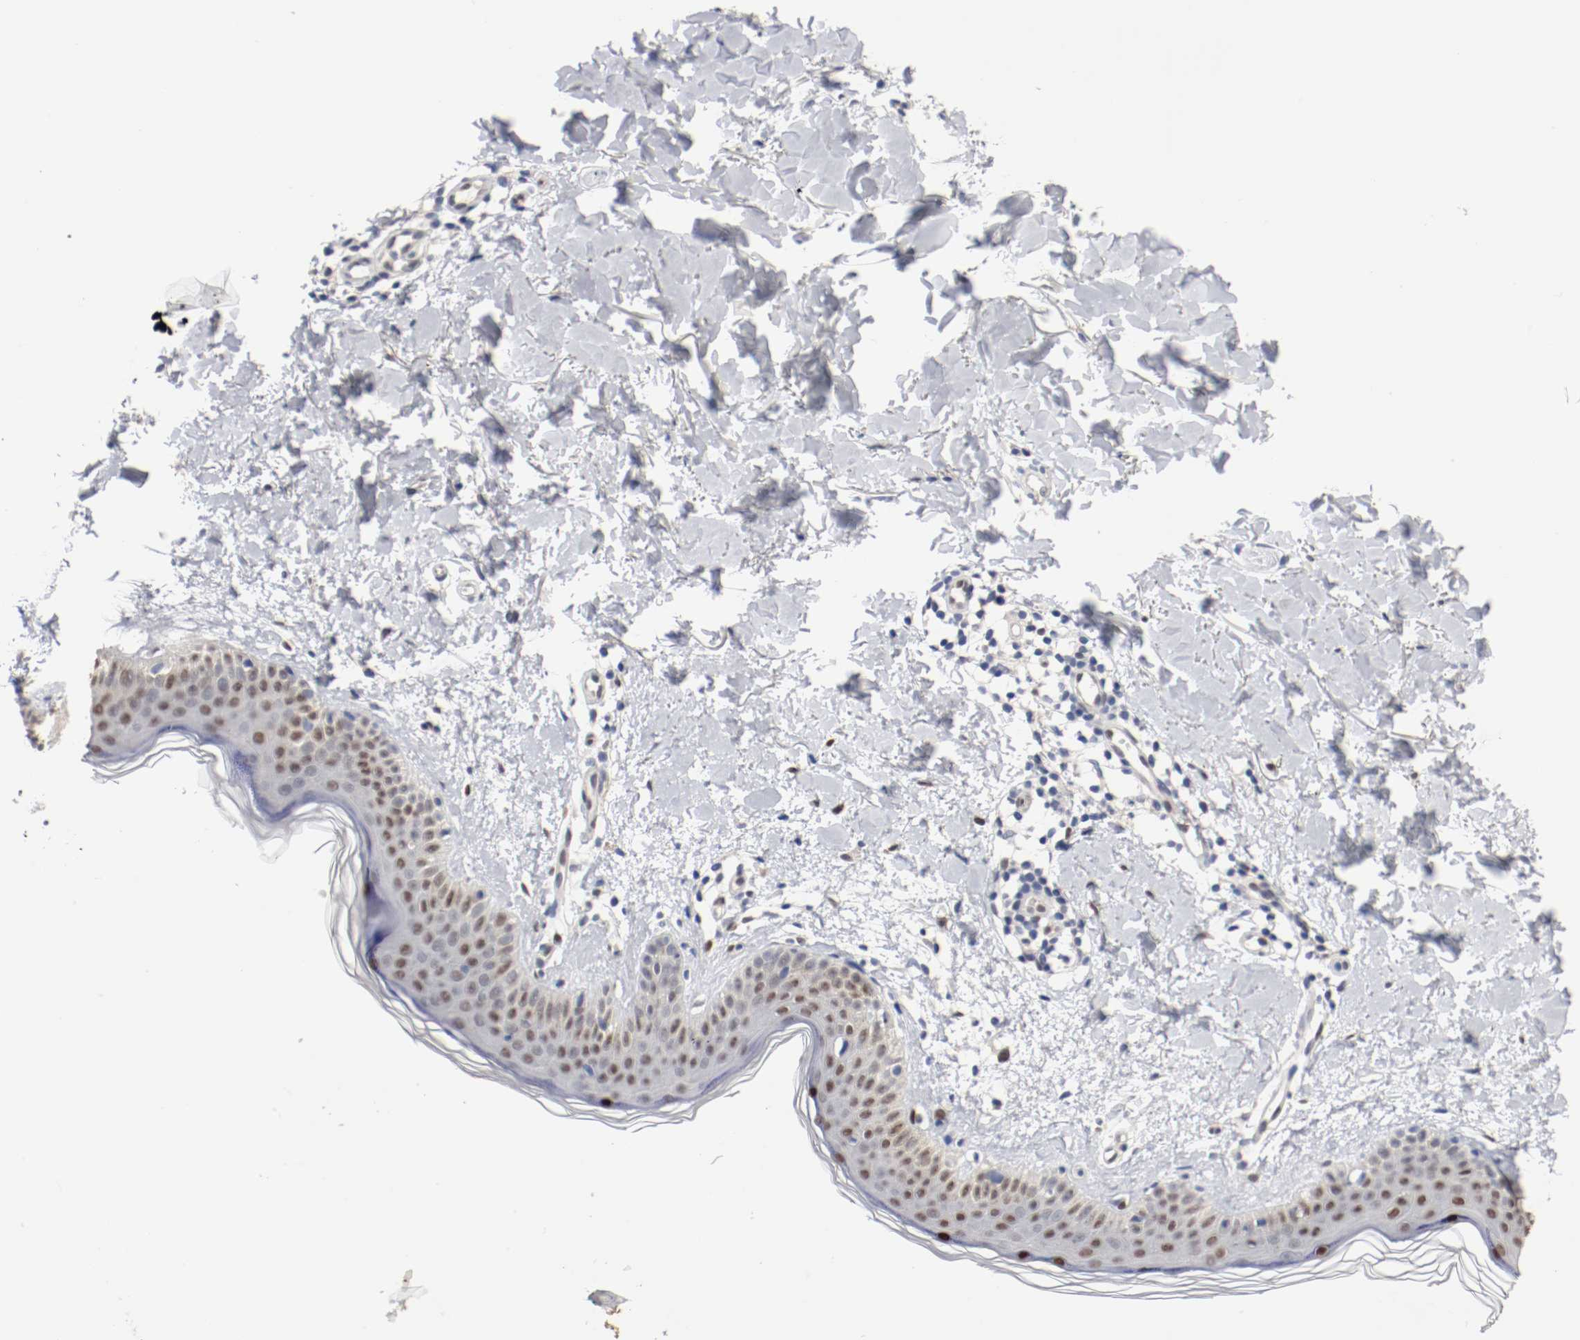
{"staining": {"intensity": "negative", "quantity": "none", "location": "none"}, "tissue": "skin", "cell_type": "Fibroblasts", "image_type": "normal", "snomed": [{"axis": "morphology", "description": "Normal tissue, NOS"}, {"axis": "topography", "description": "Skin"}], "caption": "Skin stained for a protein using immunohistochemistry (IHC) shows no staining fibroblasts.", "gene": "FOSL2", "patient": {"sex": "female", "age": 56}}